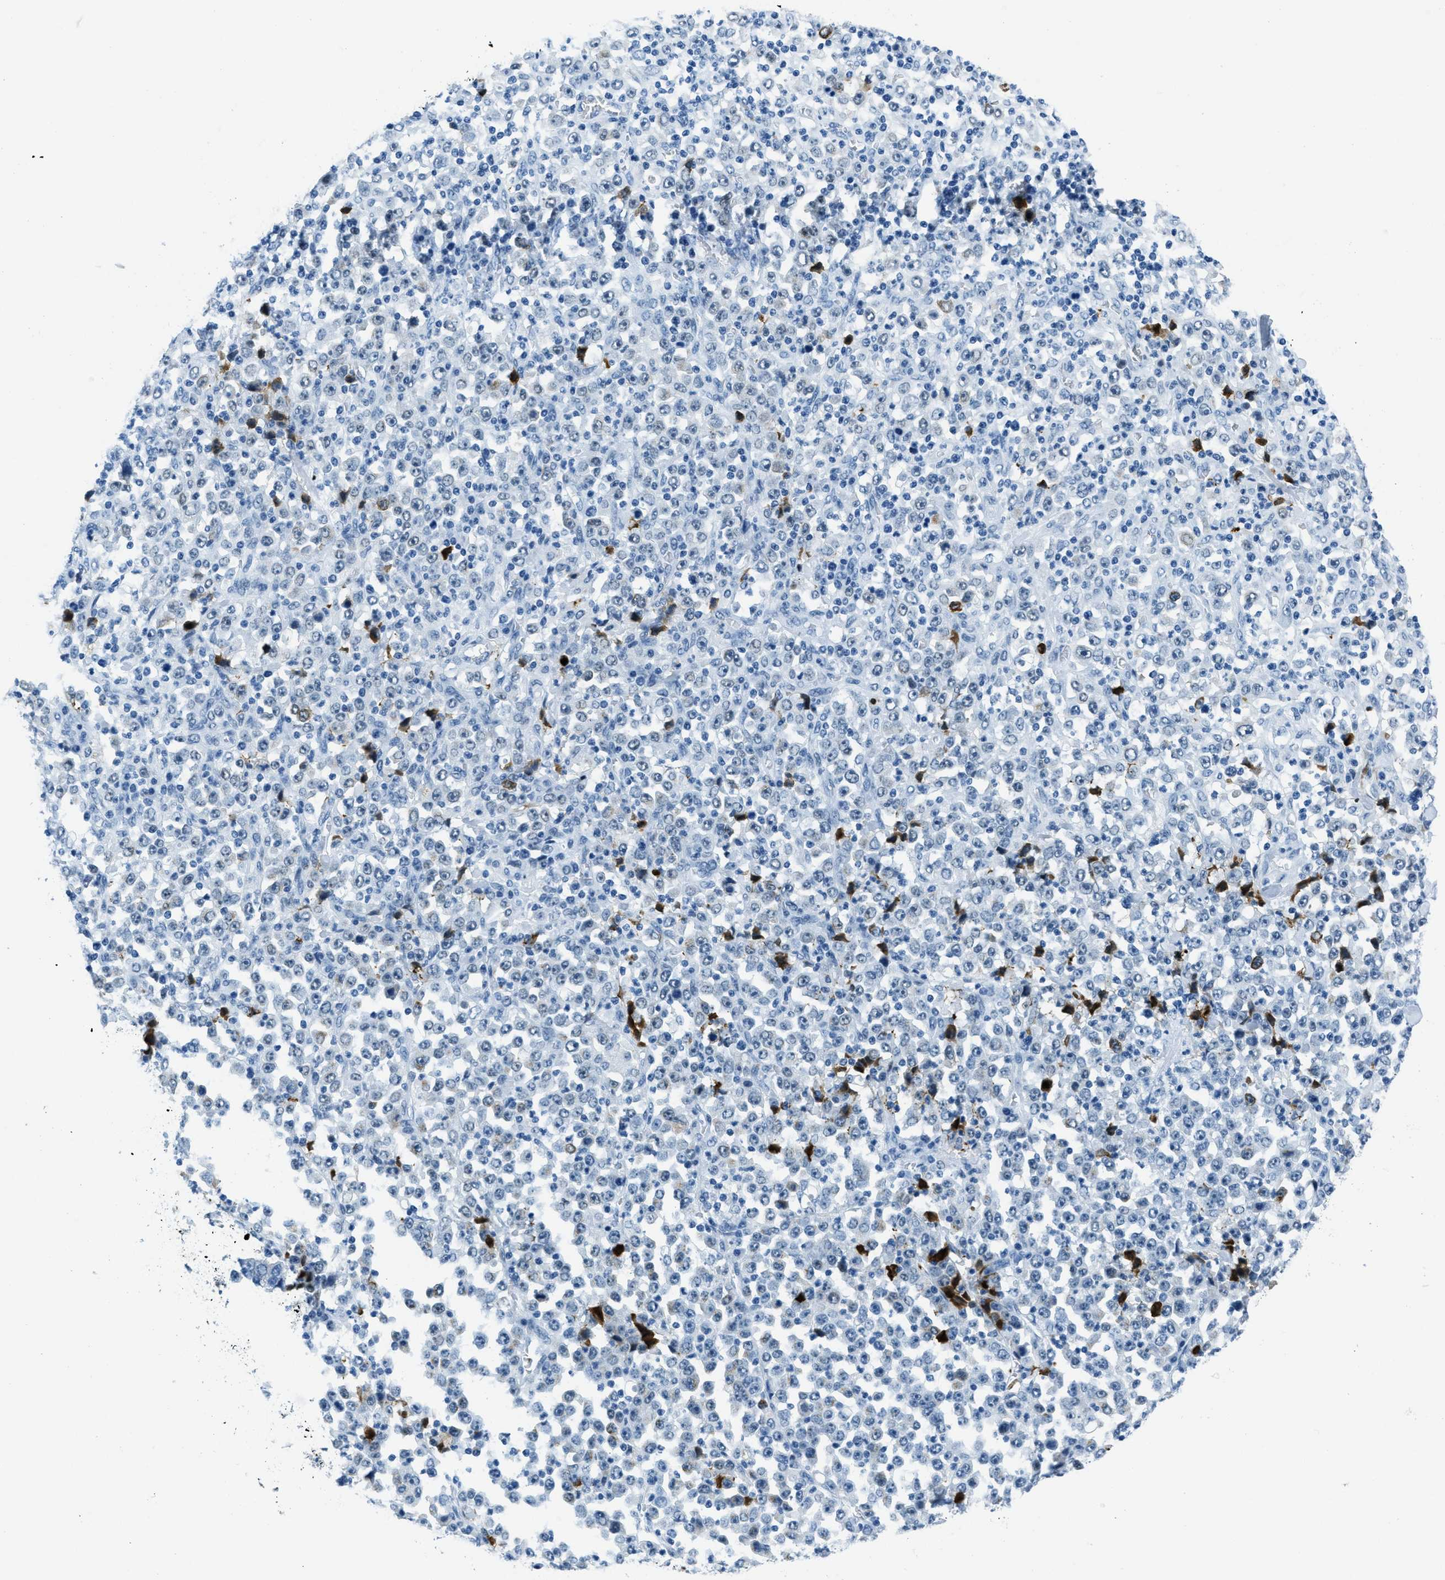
{"staining": {"intensity": "negative", "quantity": "none", "location": "none"}, "tissue": "stomach cancer", "cell_type": "Tumor cells", "image_type": "cancer", "snomed": [{"axis": "morphology", "description": "Normal tissue, NOS"}, {"axis": "morphology", "description": "Adenocarcinoma, NOS"}, {"axis": "topography", "description": "Stomach, upper"}, {"axis": "topography", "description": "Stomach"}], "caption": "Immunohistochemistry micrograph of stomach cancer stained for a protein (brown), which shows no staining in tumor cells.", "gene": "PLA2G2A", "patient": {"sex": "male", "age": 59}}